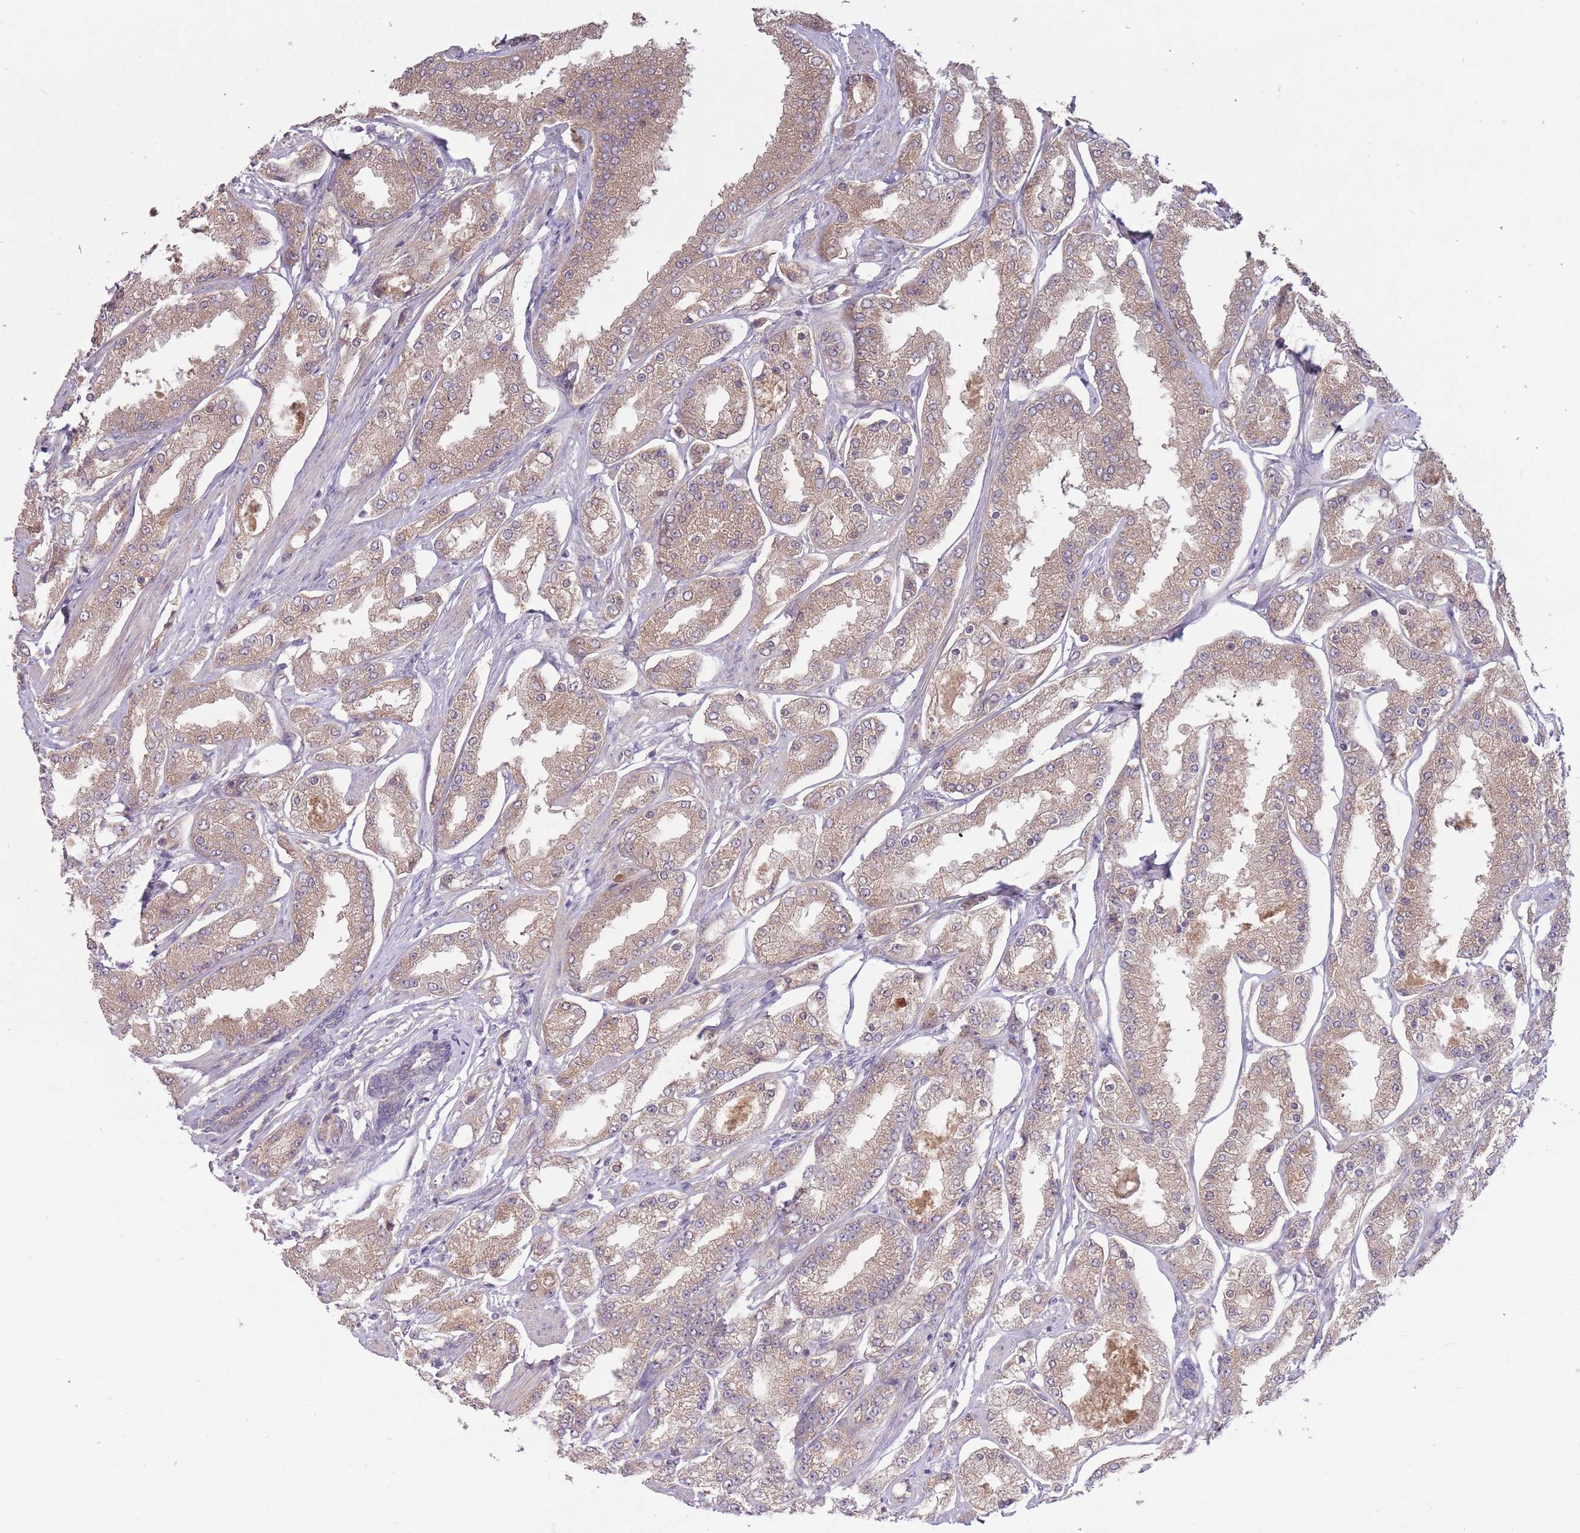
{"staining": {"intensity": "weak", "quantity": ">75%", "location": "cytoplasmic/membranous"}, "tissue": "prostate cancer", "cell_type": "Tumor cells", "image_type": "cancer", "snomed": [{"axis": "morphology", "description": "Adenocarcinoma, High grade"}, {"axis": "topography", "description": "Prostate"}], "caption": "IHC (DAB) staining of human prostate cancer exhibits weak cytoplasmic/membranous protein positivity in about >75% of tumor cells.", "gene": "LRATD2", "patient": {"sex": "male", "age": 69}}